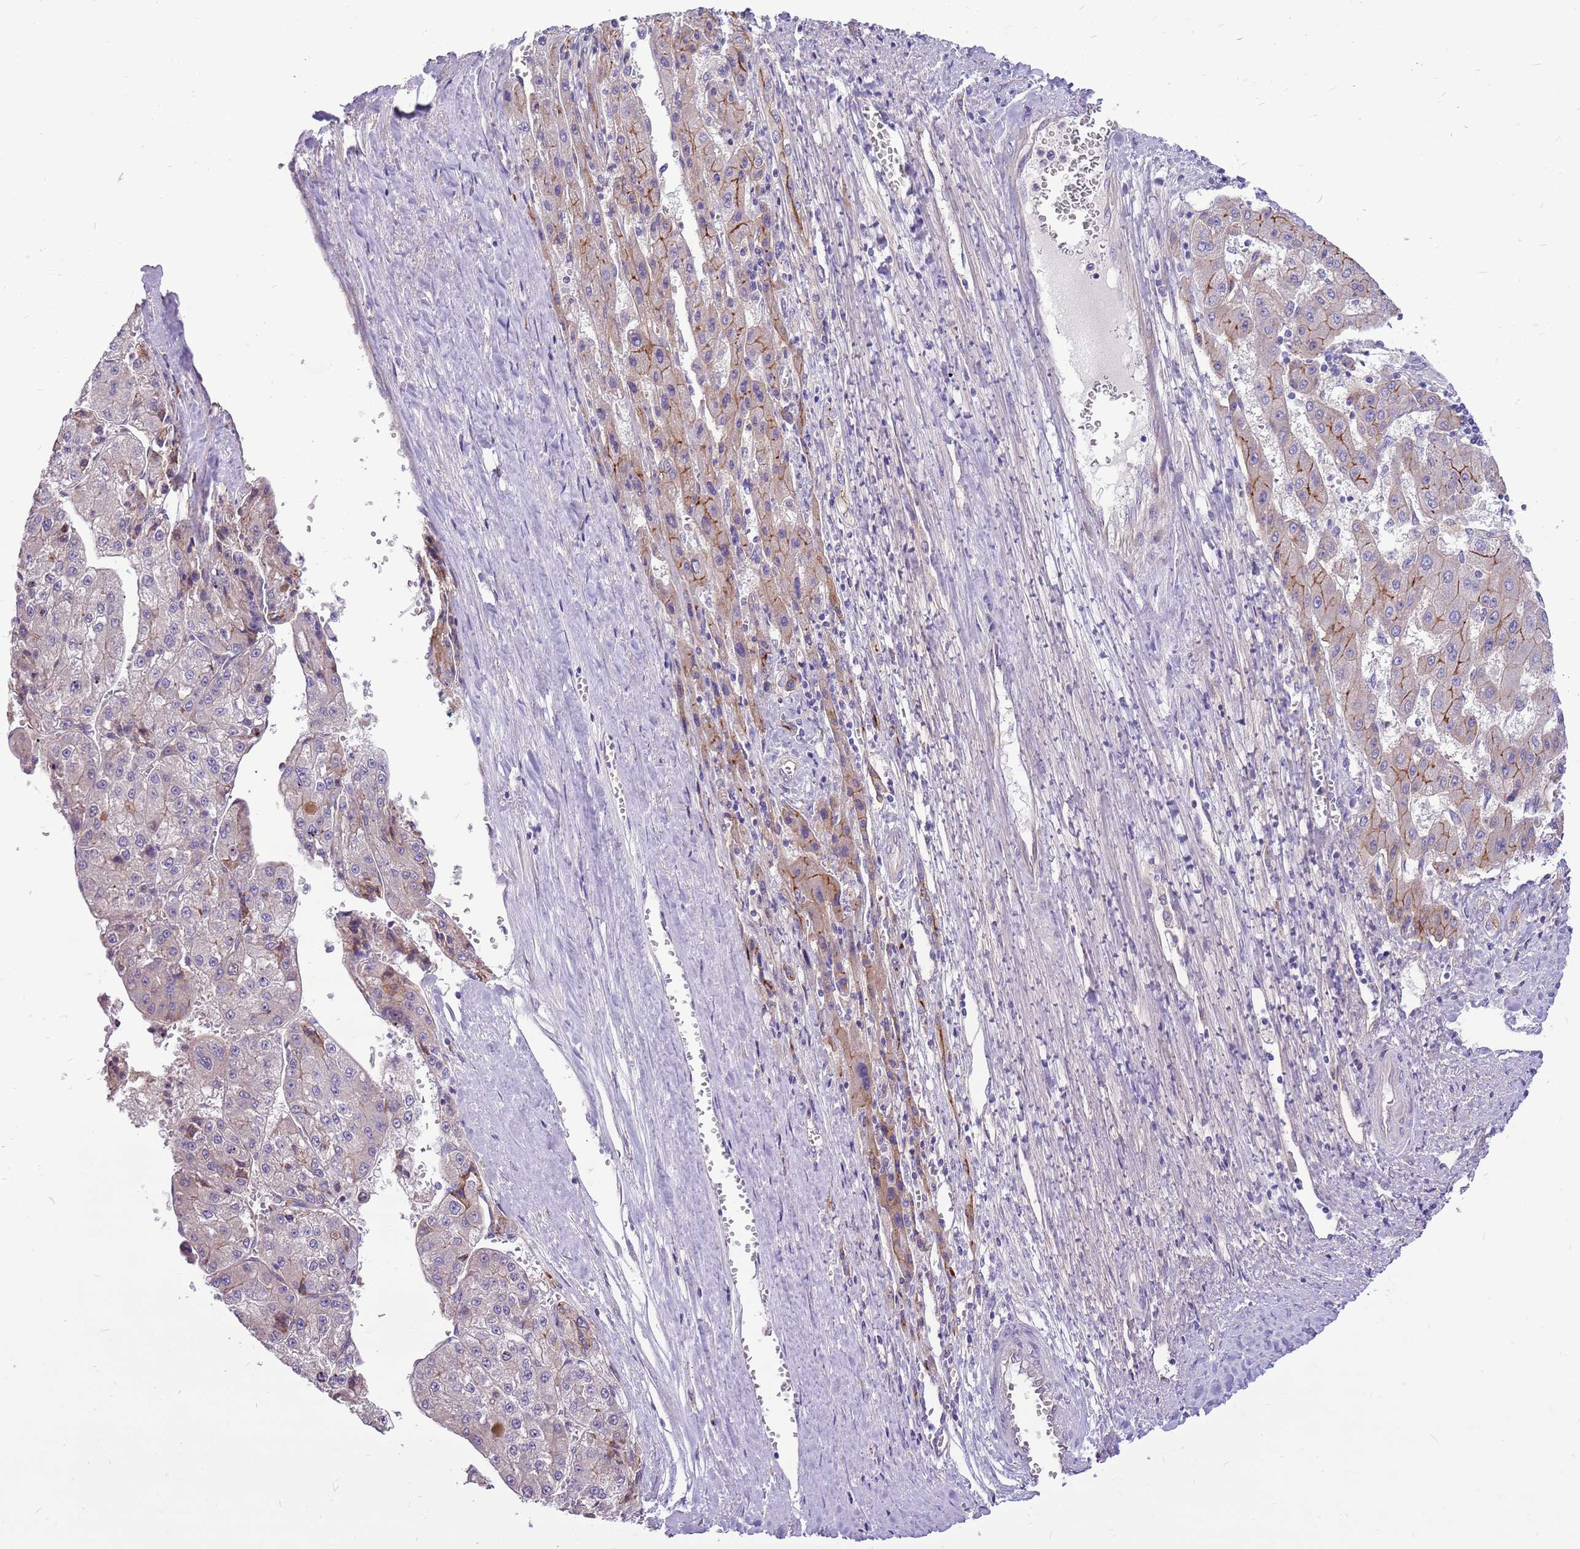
{"staining": {"intensity": "moderate", "quantity": "<25%", "location": "cytoplasmic/membranous"}, "tissue": "liver cancer", "cell_type": "Tumor cells", "image_type": "cancer", "snomed": [{"axis": "morphology", "description": "Carcinoma, Hepatocellular, NOS"}, {"axis": "topography", "description": "Liver"}], "caption": "Liver cancer (hepatocellular carcinoma) stained with DAB (3,3'-diaminobenzidine) immunohistochemistry (IHC) shows low levels of moderate cytoplasmic/membranous staining in approximately <25% of tumor cells.", "gene": "NTN4", "patient": {"sex": "female", "age": 73}}